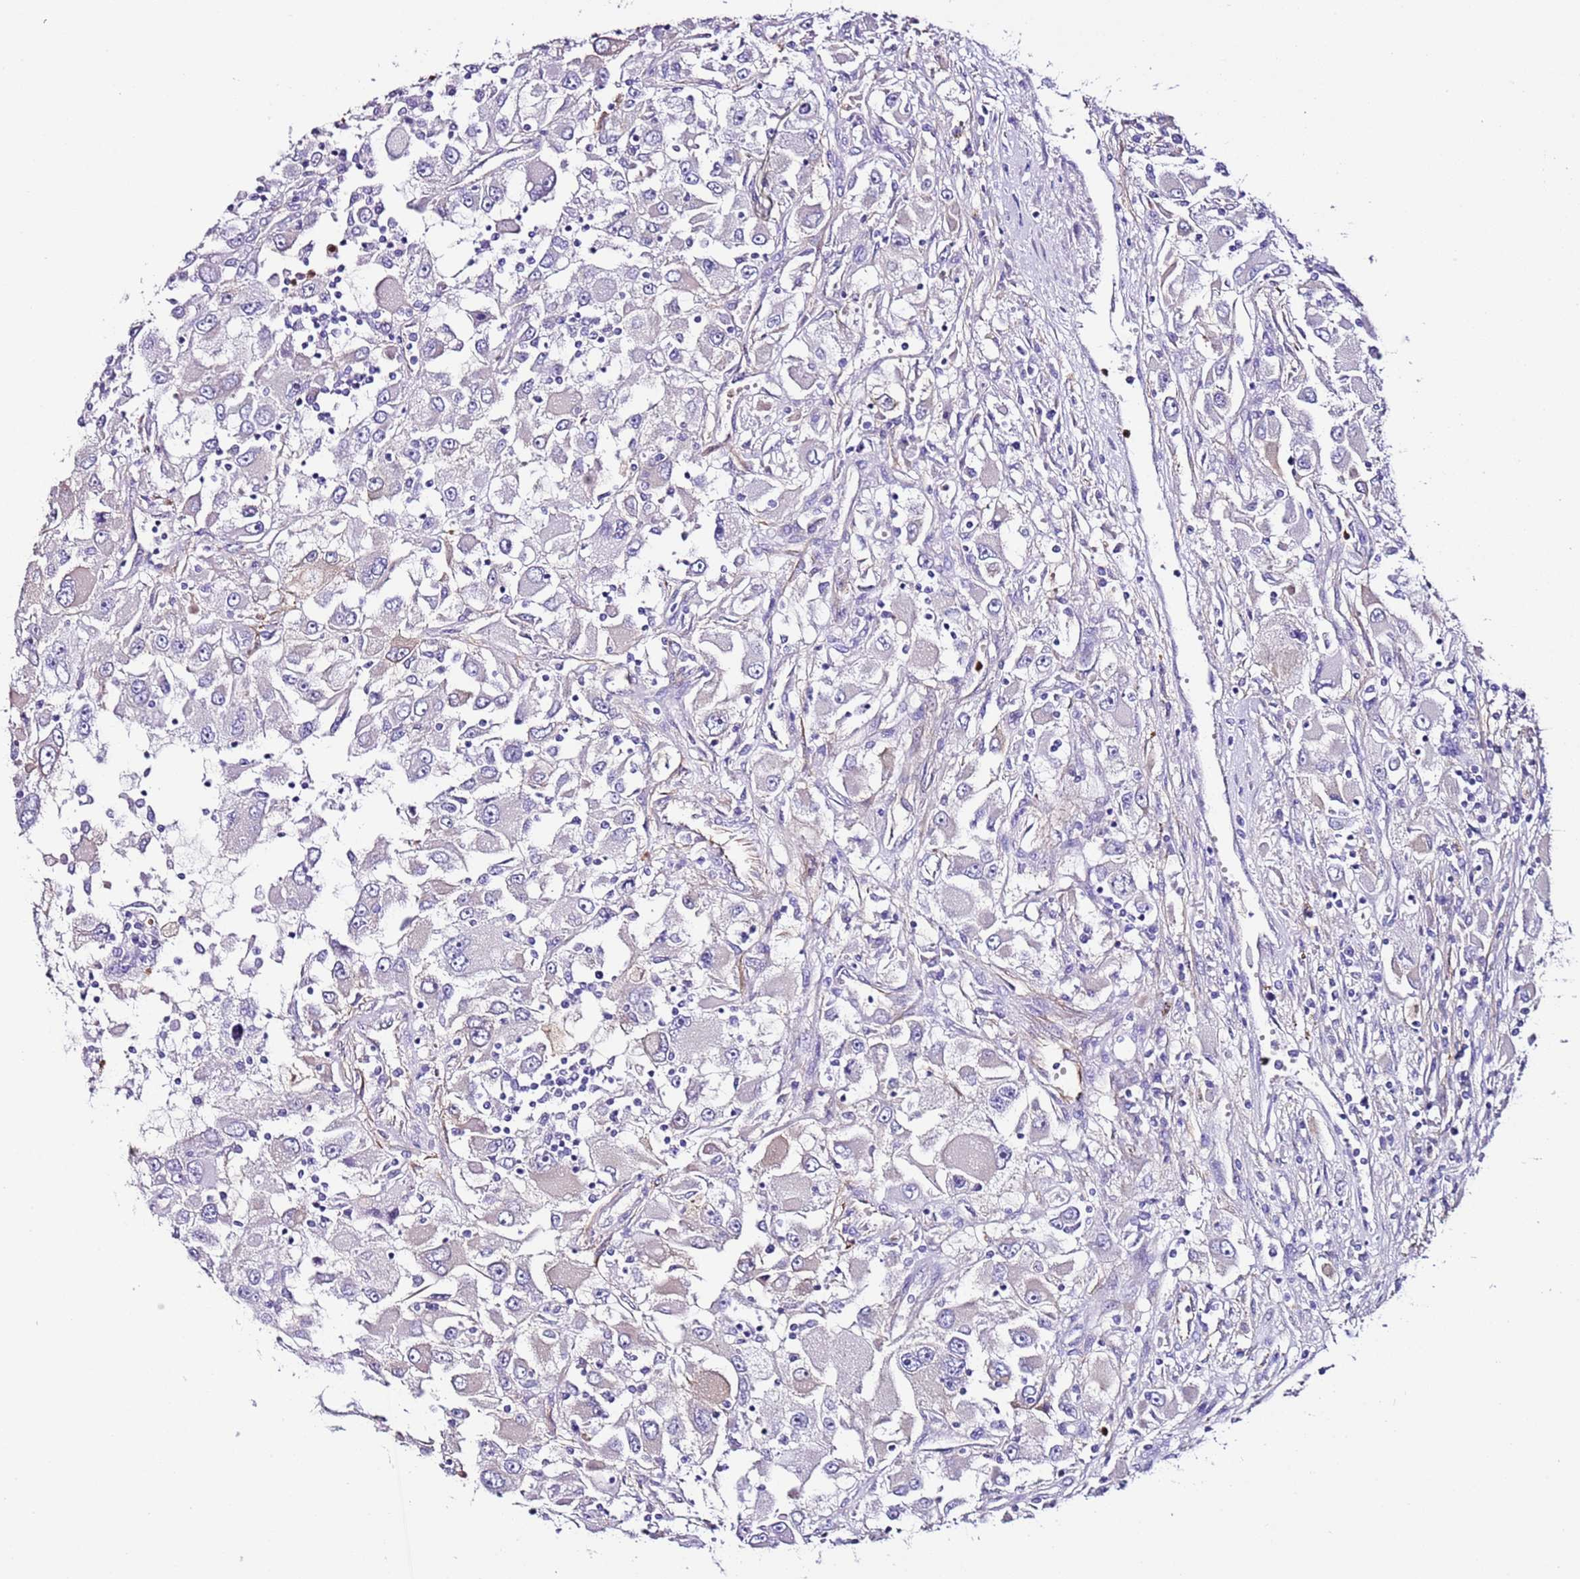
{"staining": {"intensity": "negative", "quantity": "none", "location": "none"}, "tissue": "renal cancer", "cell_type": "Tumor cells", "image_type": "cancer", "snomed": [{"axis": "morphology", "description": "Adenocarcinoma, NOS"}, {"axis": "topography", "description": "Kidney"}], "caption": "Histopathology image shows no protein staining in tumor cells of renal cancer tissue.", "gene": "FAM174C", "patient": {"sex": "female", "age": 52}}